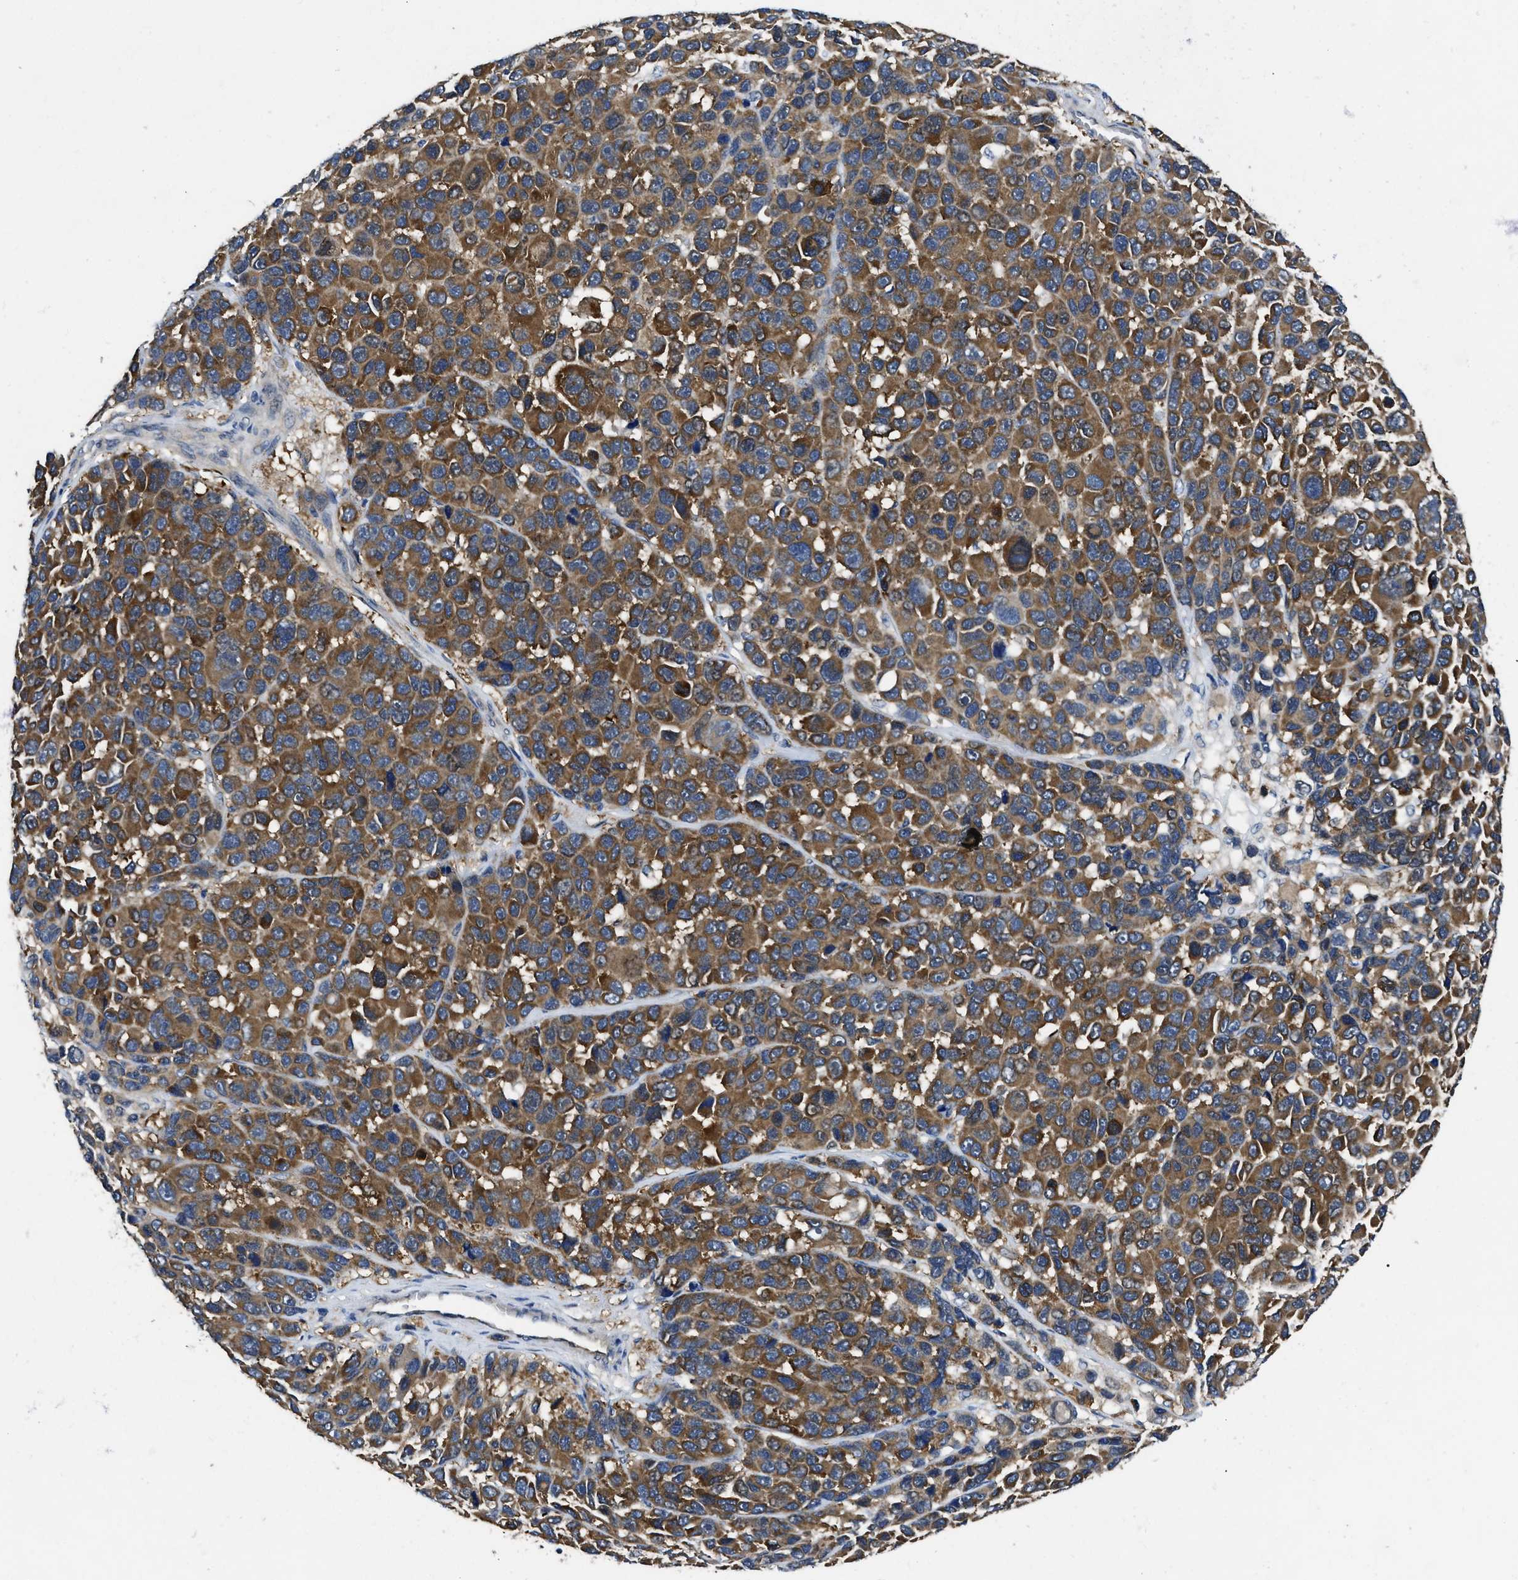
{"staining": {"intensity": "strong", "quantity": ">75%", "location": "cytoplasmic/membranous"}, "tissue": "melanoma", "cell_type": "Tumor cells", "image_type": "cancer", "snomed": [{"axis": "morphology", "description": "Malignant melanoma, NOS"}, {"axis": "topography", "description": "Skin"}], "caption": "Human malignant melanoma stained with a brown dye shows strong cytoplasmic/membranous positive positivity in about >75% of tumor cells.", "gene": "GET4", "patient": {"sex": "male", "age": 53}}